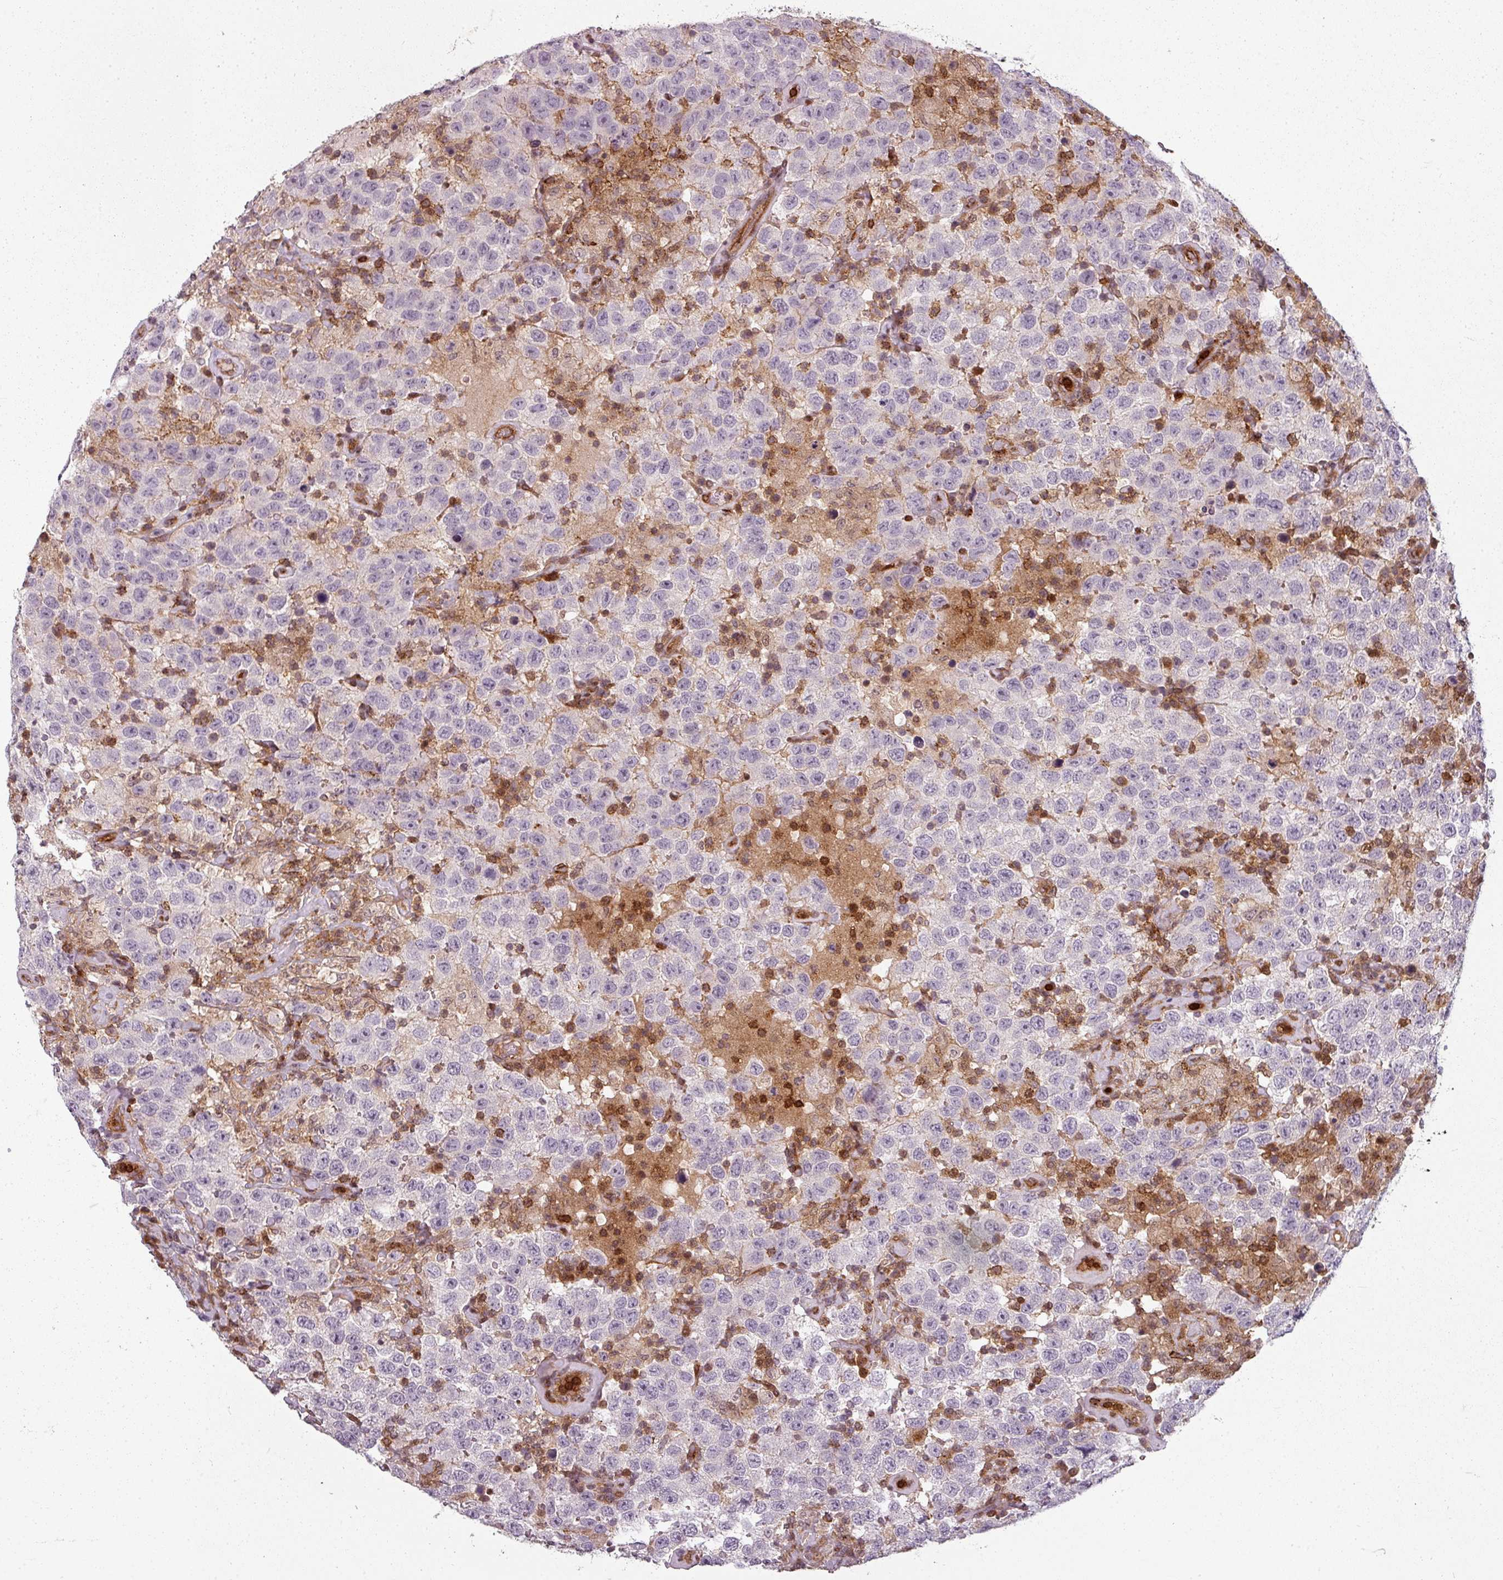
{"staining": {"intensity": "negative", "quantity": "none", "location": "none"}, "tissue": "testis cancer", "cell_type": "Tumor cells", "image_type": "cancer", "snomed": [{"axis": "morphology", "description": "Seminoma, NOS"}, {"axis": "topography", "description": "Testis"}], "caption": "The image demonstrates no significant expression in tumor cells of testis cancer (seminoma).", "gene": "CLIC1", "patient": {"sex": "male", "age": 41}}